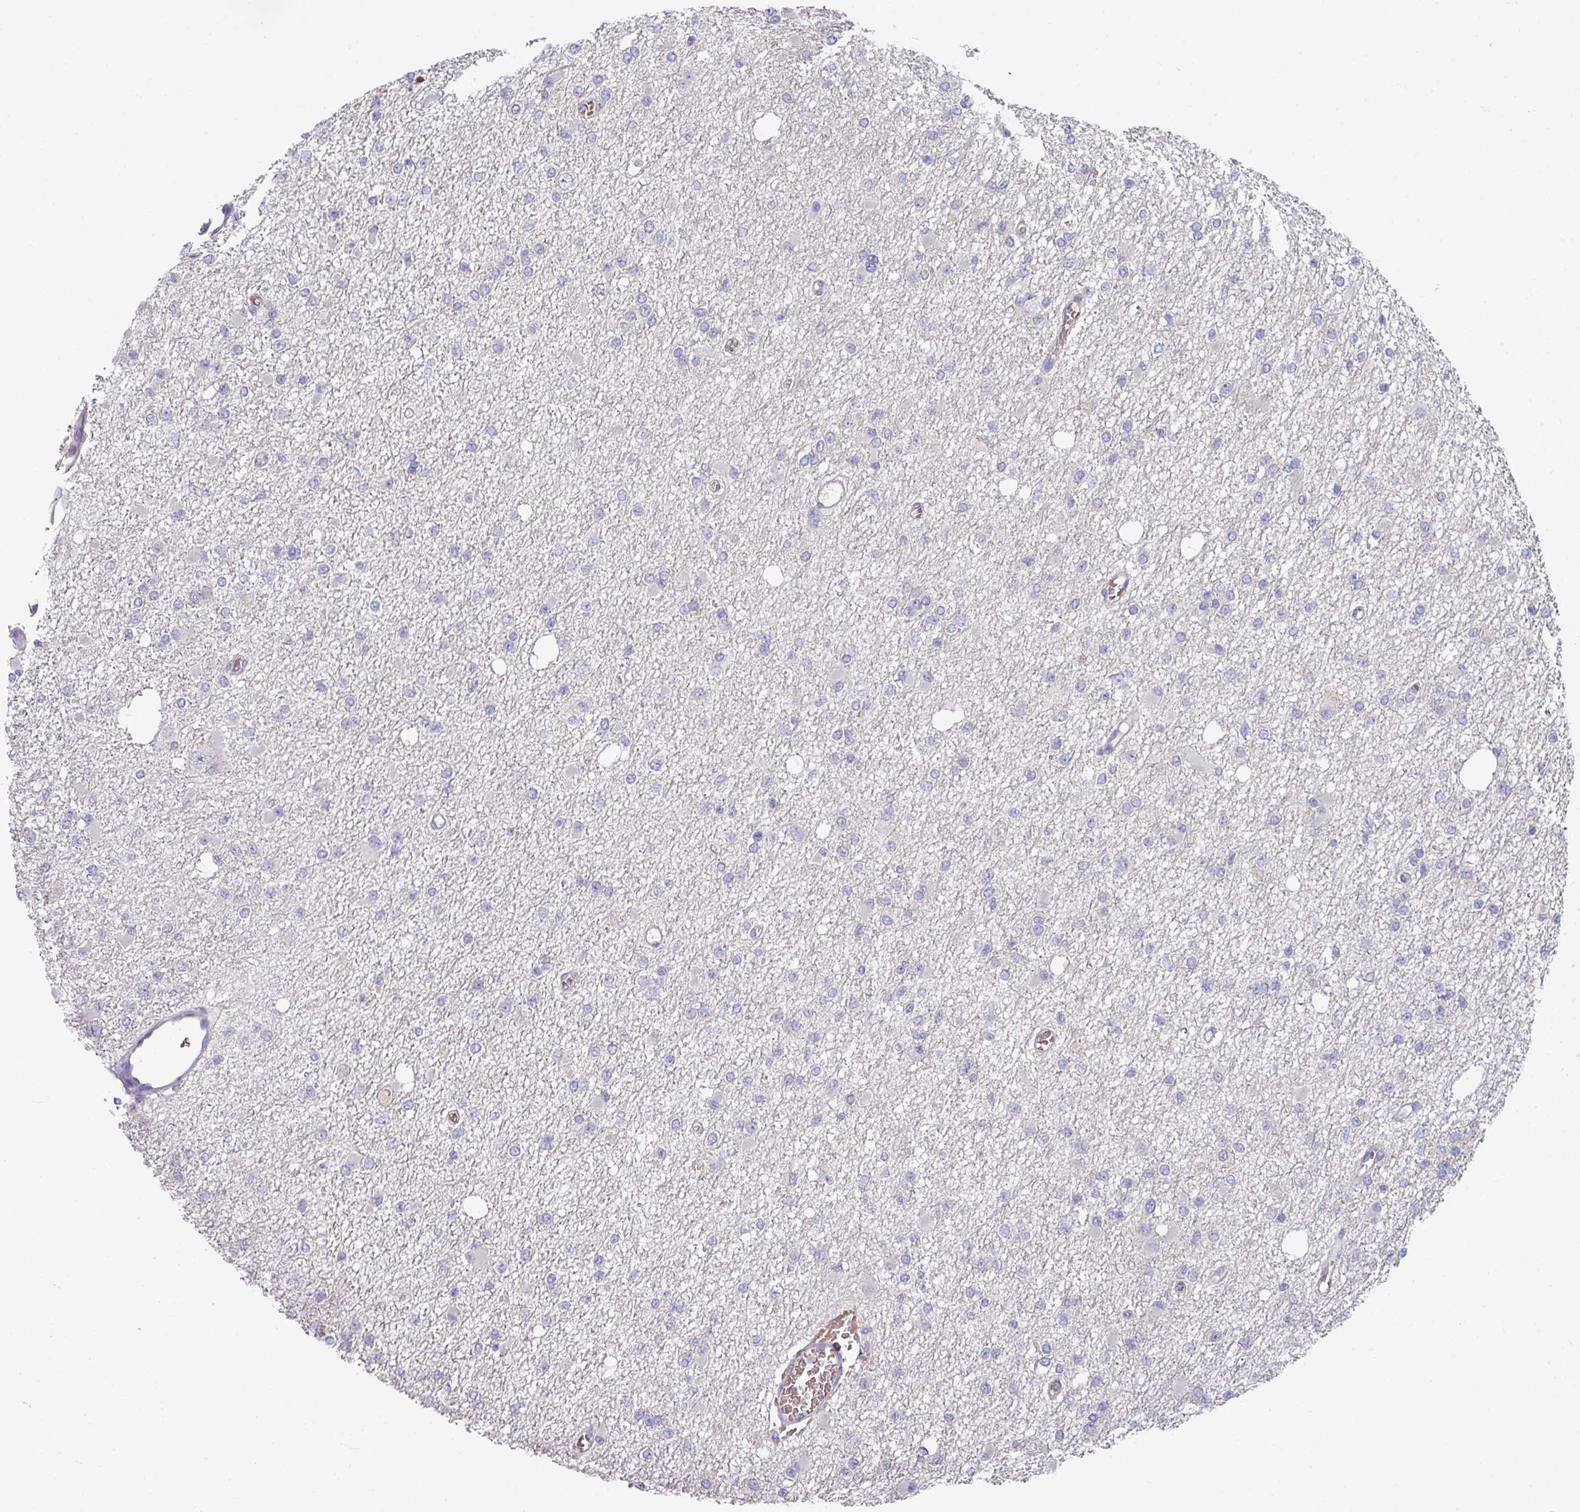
{"staining": {"intensity": "negative", "quantity": "none", "location": "none"}, "tissue": "glioma", "cell_type": "Tumor cells", "image_type": "cancer", "snomed": [{"axis": "morphology", "description": "Glioma, malignant, Low grade"}, {"axis": "topography", "description": "Brain"}], "caption": "Low-grade glioma (malignant) stained for a protein using immunohistochemistry displays no positivity tumor cells.", "gene": "PYROXD2", "patient": {"sex": "female", "age": 22}}